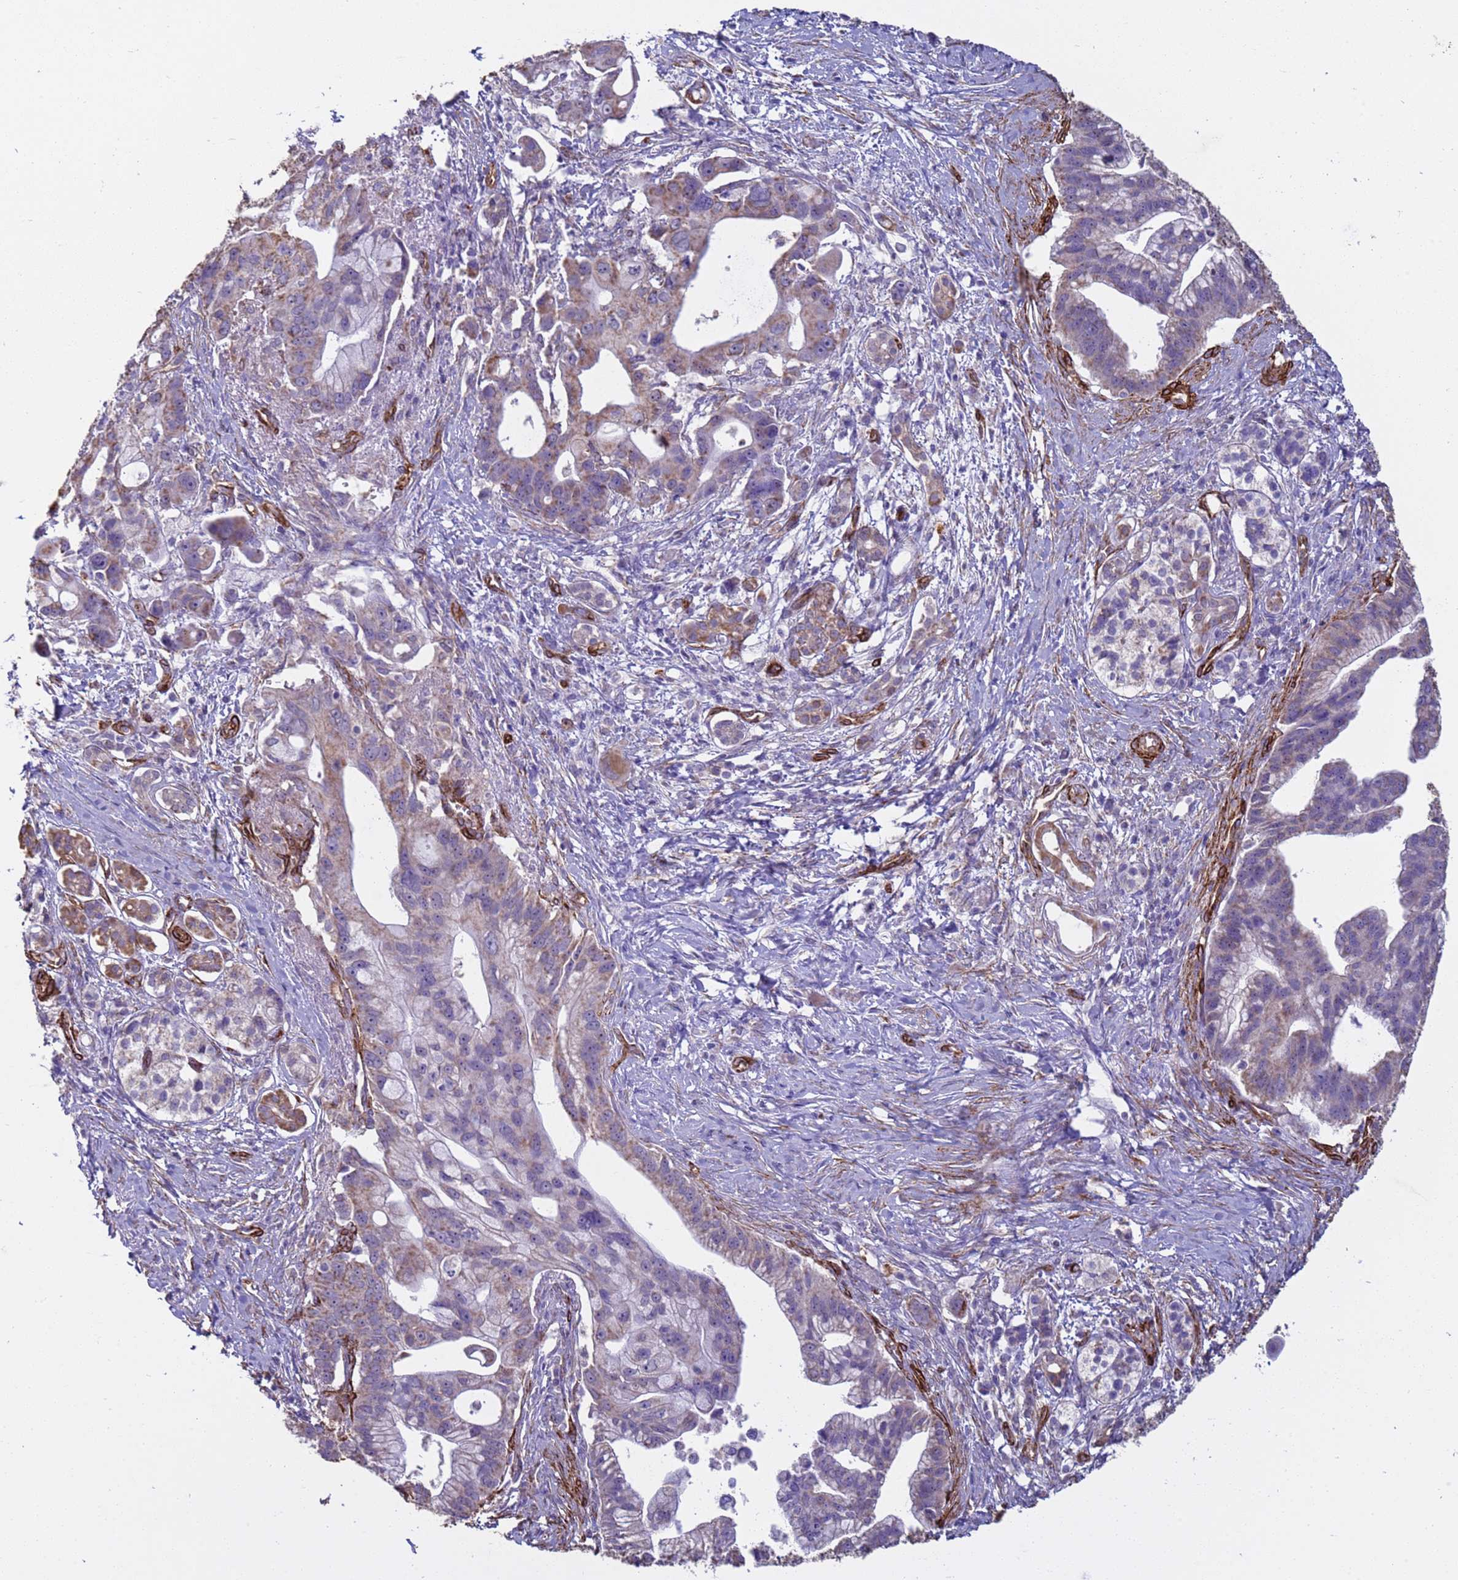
{"staining": {"intensity": "weak", "quantity": "25%-75%", "location": "cytoplasmic/membranous"}, "tissue": "pancreatic cancer", "cell_type": "Tumor cells", "image_type": "cancer", "snomed": [{"axis": "morphology", "description": "Adenocarcinoma, NOS"}, {"axis": "topography", "description": "Pancreas"}], "caption": "The micrograph displays a brown stain indicating the presence of a protein in the cytoplasmic/membranous of tumor cells in pancreatic cancer. (DAB (3,3'-diaminobenzidine) IHC, brown staining for protein, blue staining for nuclei).", "gene": "GASK1A", "patient": {"sex": "male", "age": 68}}